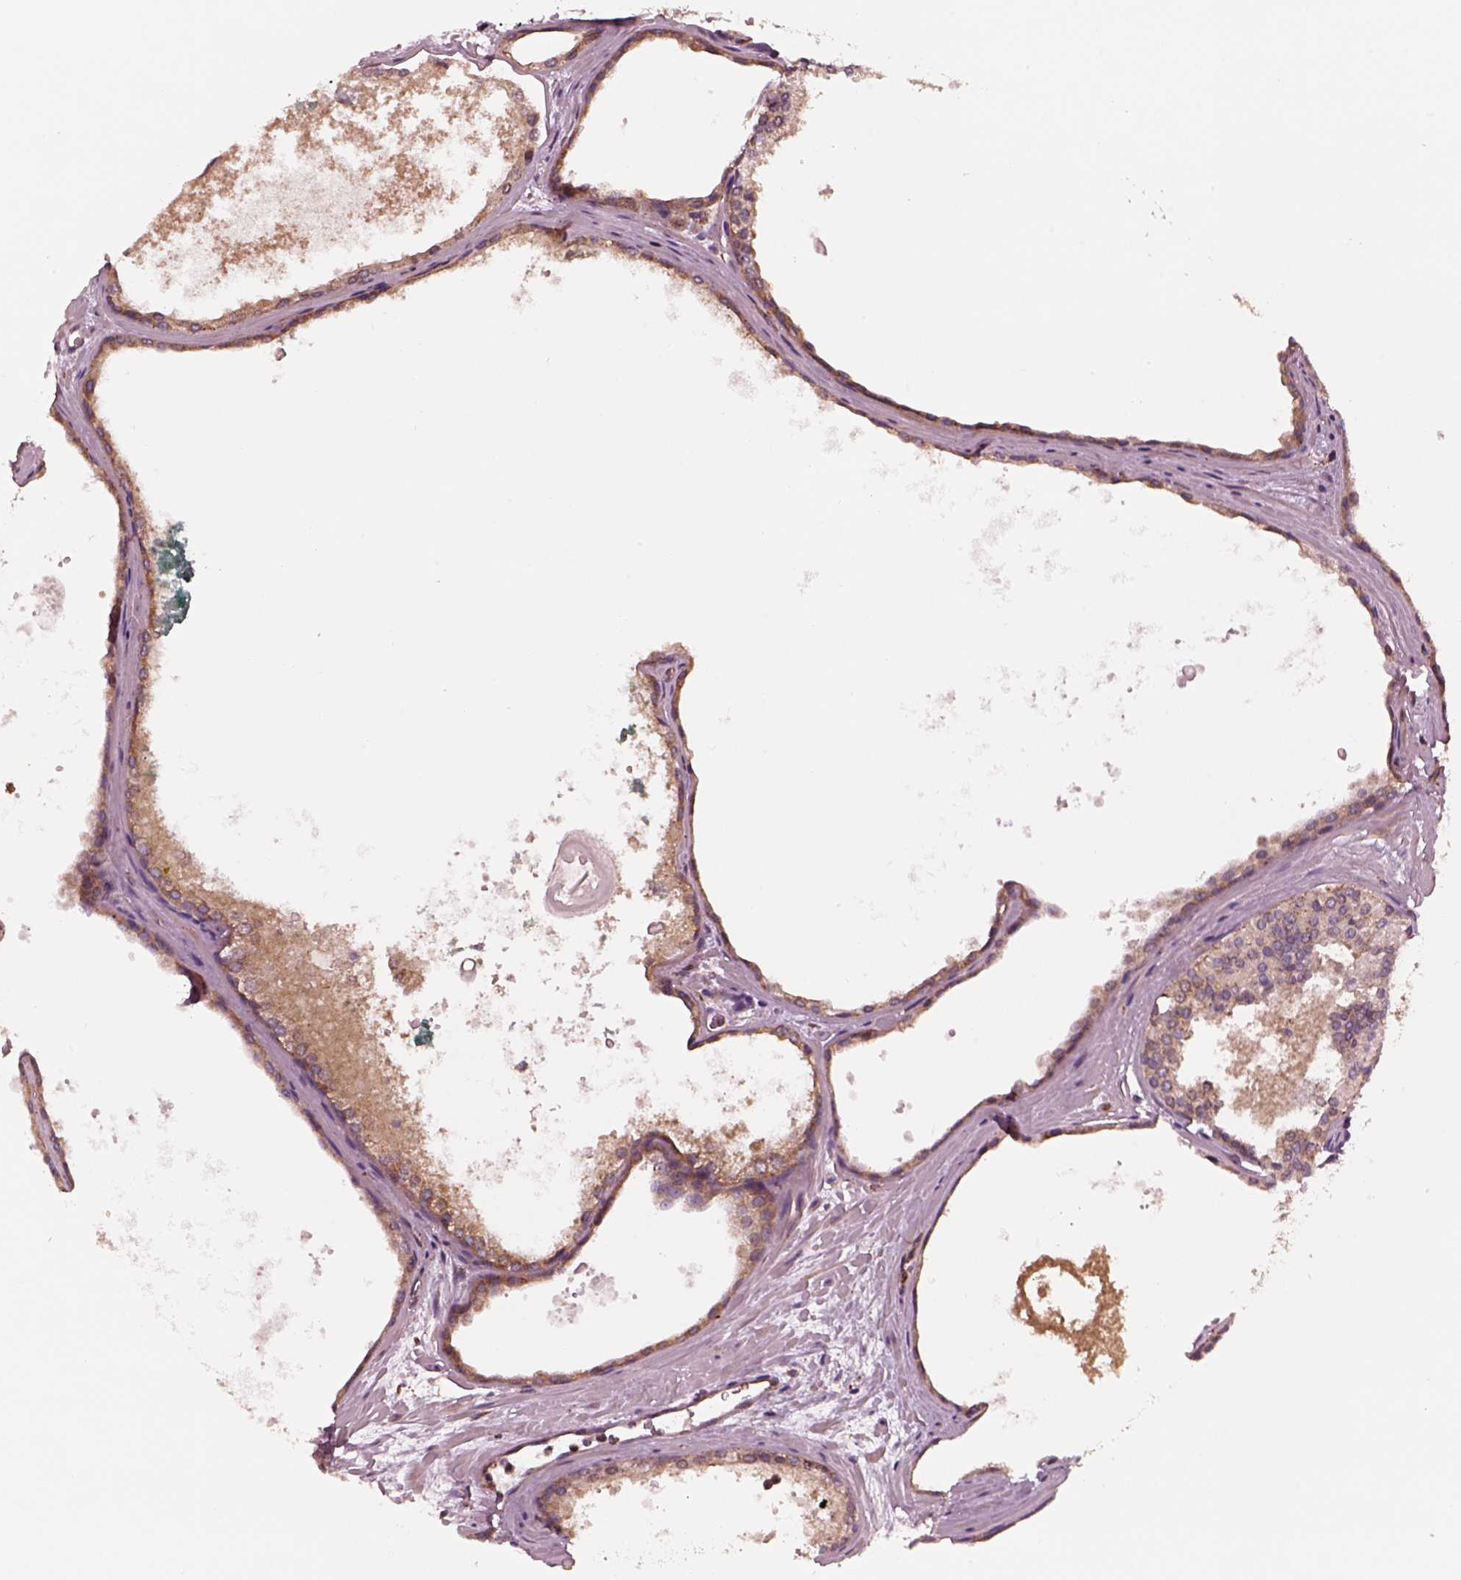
{"staining": {"intensity": "strong", "quantity": "<25%", "location": "cytoplasmic/membranous"}, "tissue": "prostate cancer", "cell_type": "Tumor cells", "image_type": "cancer", "snomed": [{"axis": "morphology", "description": "Adenocarcinoma, Low grade"}, {"axis": "topography", "description": "Prostate"}], "caption": "Immunohistochemical staining of prostate adenocarcinoma (low-grade) reveals strong cytoplasmic/membranous protein staining in approximately <25% of tumor cells. (DAB IHC with brightfield microscopy, high magnification).", "gene": "WASHC2A", "patient": {"sex": "male", "age": 56}}